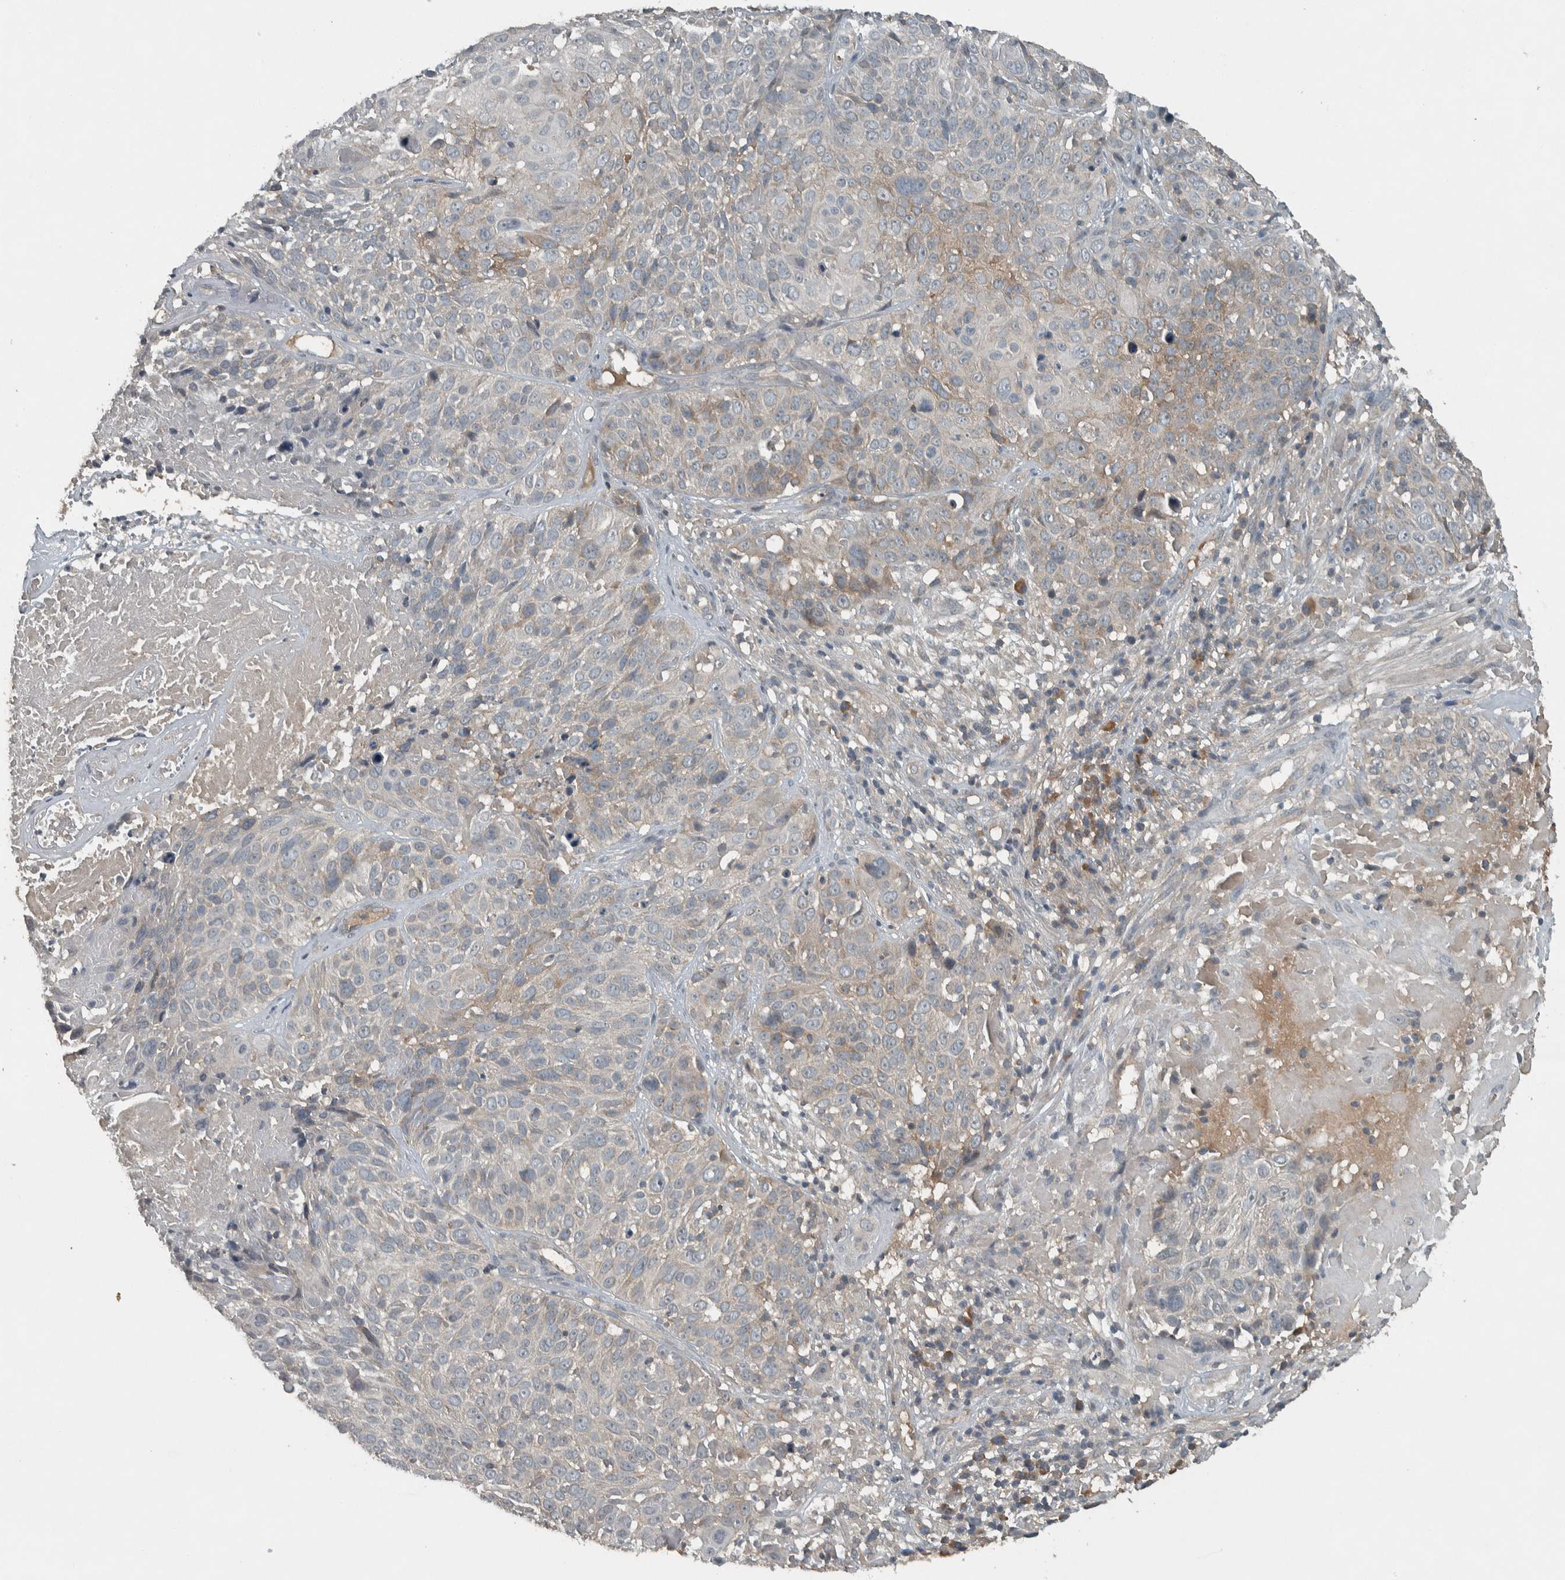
{"staining": {"intensity": "weak", "quantity": "<25%", "location": "cytoplasmic/membranous"}, "tissue": "cervical cancer", "cell_type": "Tumor cells", "image_type": "cancer", "snomed": [{"axis": "morphology", "description": "Squamous cell carcinoma, NOS"}, {"axis": "topography", "description": "Cervix"}], "caption": "Cervical squamous cell carcinoma was stained to show a protein in brown. There is no significant staining in tumor cells. (DAB (3,3'-diaminobenzidine) immunohistochemistry (IHC) visualized using brightfield microscopy, high magnification).", "gene": "CLCN2", "patient": {"sex": "female", "age": 74}}